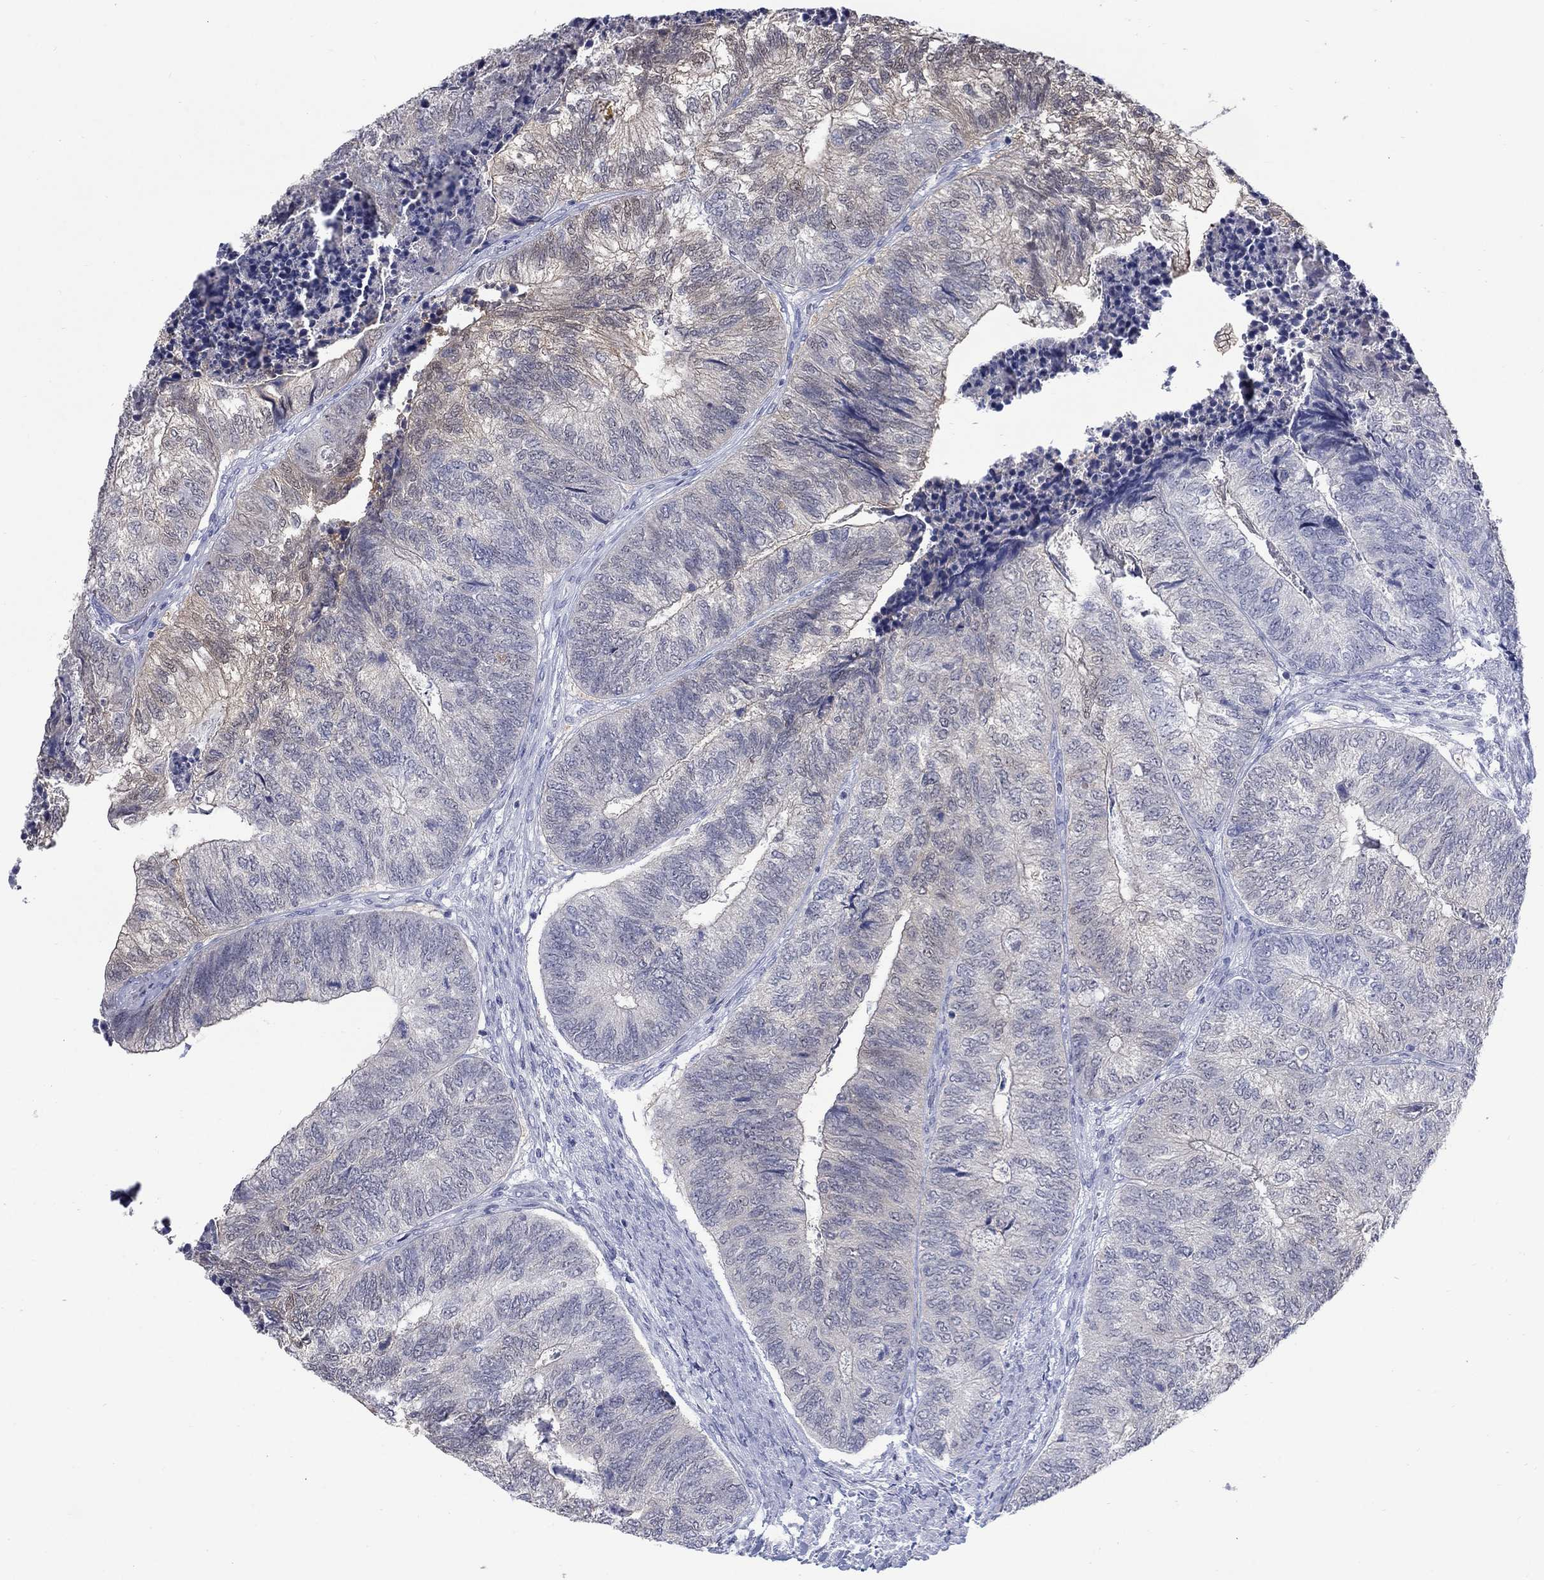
{"staining": {"intensity": "weak", "quantity": "<25%", "location": "cytoplasmic/membranous"}, "tissue": "colorectal cancer", "cell_type": "Tumor cells", "image_type": "cancer", "snomed": [{"axis": "morphology", "description": "Adenocarcinoma, NOS"}, {"axis": "topography", "description": "Colon"}], "caption": "Human adenocarcinoma (colorectal) stained for a protein using IHC reveals no expression in tumor cells.", "gene": "ATP6V1G2", "patient": {"sex": "female", "age": 67}}